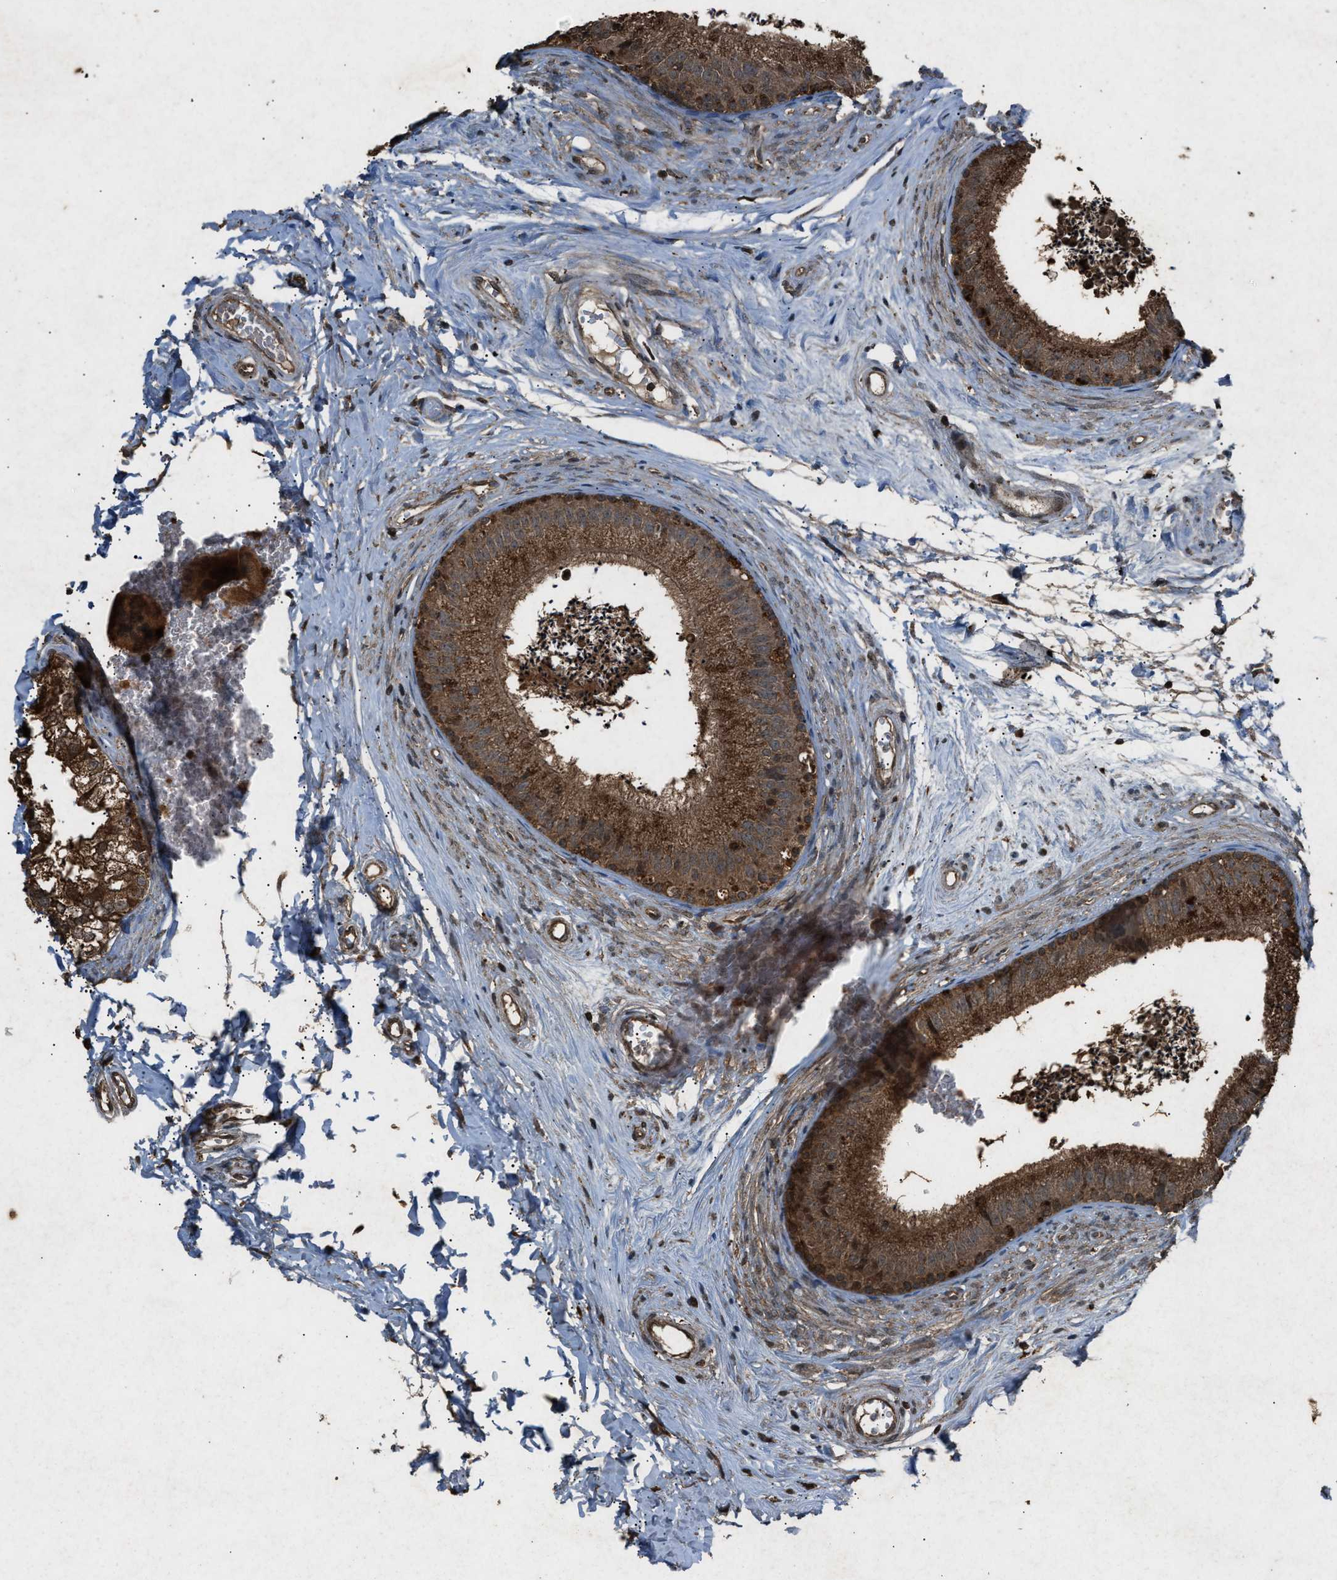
{"staining": {"intensity": "strong", "quantity": ">75%", "location": "cytoplasmic/membranous"}, "tissue": "epididymis", "cell_type": "Glandular cells", "image_type": "normal", "snomed": [{"axis": "morphology", "description": "Normal tissue, NOS"}, {"axis": "topography", "description": "Epididymis"}], "caption": "Immunohistochemical staining of normal human epididymis demonstrates high levels of strong cytoplasmic/membranous expression in approximately >75% of glandular cells. The protein of interest is stained brown, and the nuclei are stained in blue (DAB (3,3'-diaminobenzidine) IHC with brightfield microscopy, high magnification).", "gene": "OAS1", "patient": {"sex": "male", "age": 56}}